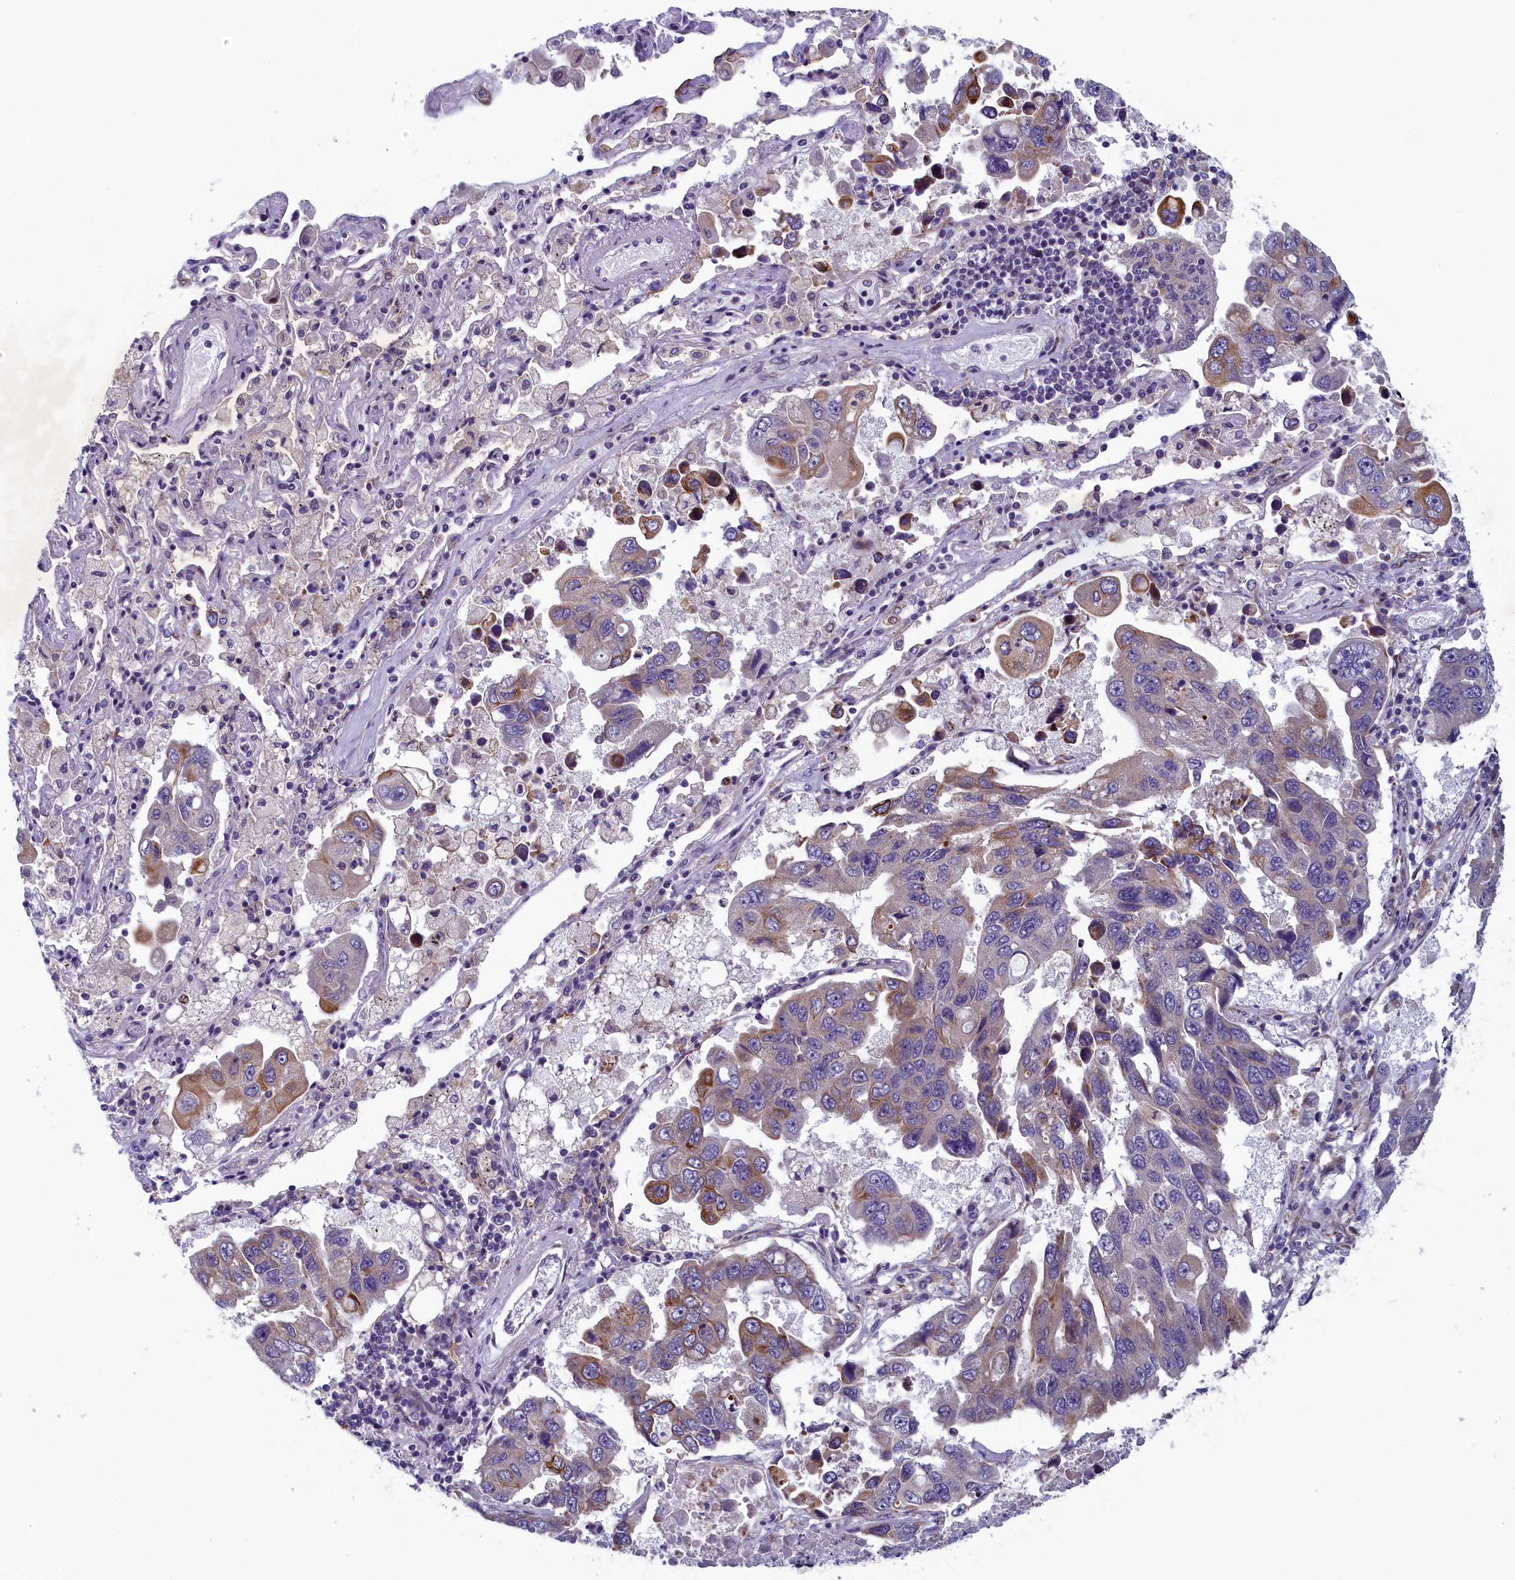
{"staining": {"intensity": "strong", "quantity": "<25%", "location": "cytoplasmic/membranous"}, "tissue": "lung cancer", "cell_type": "Tumor cells", "image_type": "cancer", "snomed": [{"axis": "morphology", "description": "Adenocarcinoma, NOS"}, {"axis": "topography", "description": "Lung"}], "caption": "Human lung cancer (adenocarcinoma) stained with a brown dye exhibits strong cytoplasmic/membranous positive staining in about <25% of tumor cells.", "gene": "ANKRD39", "patient": {"sex": "male", "age": 64}}